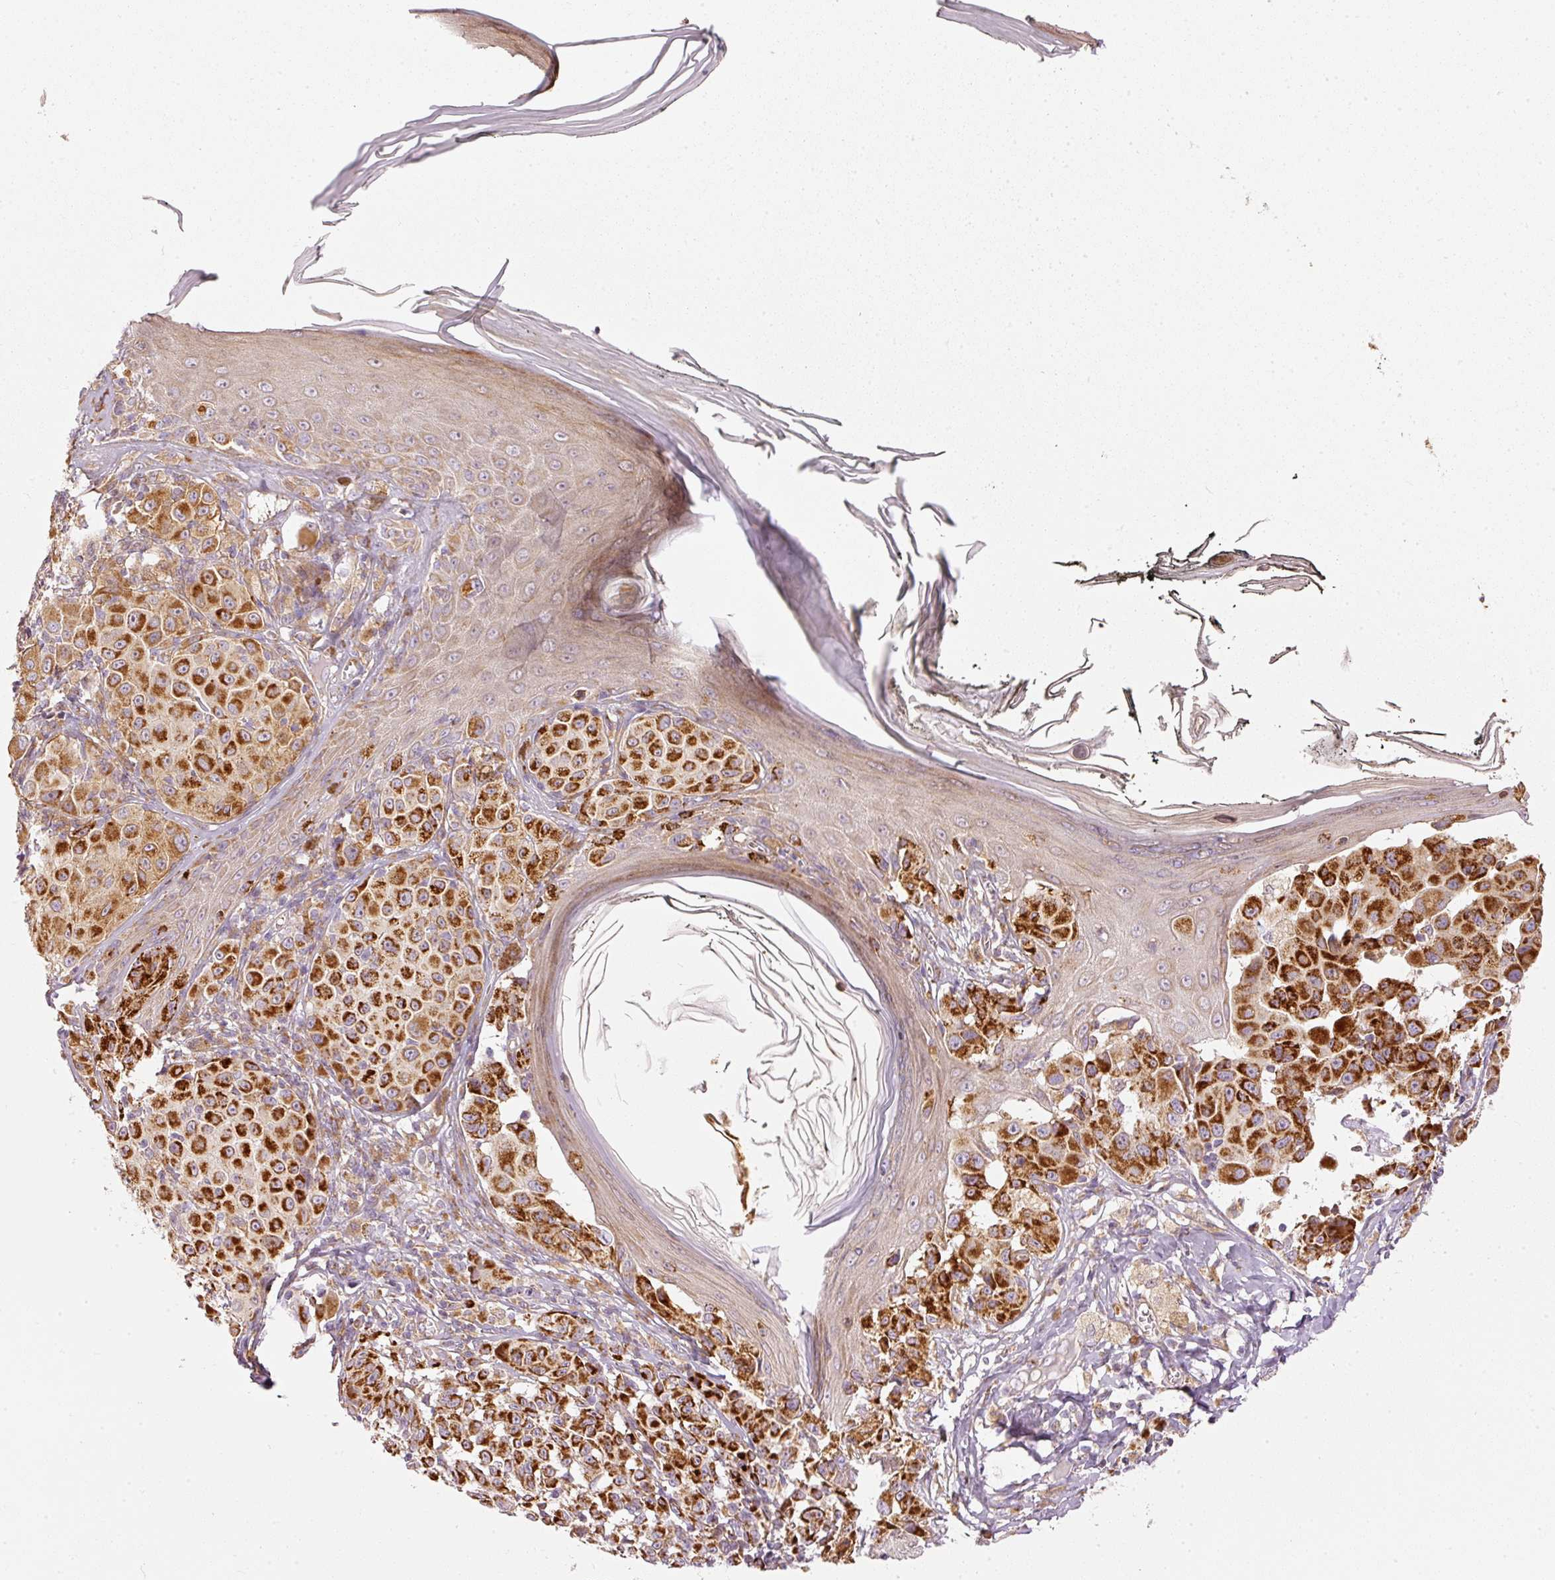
{"staining": {"intensity": "strong", "quantity": ">75%", "location": "cytoplasmic/membranous"}, "tissue": "melanoma", "cell_type": "Tumor cells", "image_type": "cancer", "snomed": [{"axis": "morphology", "description": "Malignant melanoma, NOS"}, {"axis": "topography", "description": "Skin"}], "caption": "High-power microscopy captured an immunohistochemistry photomicrograph of malignant melanoma, revealing strong cytoplasmic/membranous expression in approximately >75% of tumor cells.", "gene": "MTHFD1L", "patient": {"sex": "female", "age": 43}}